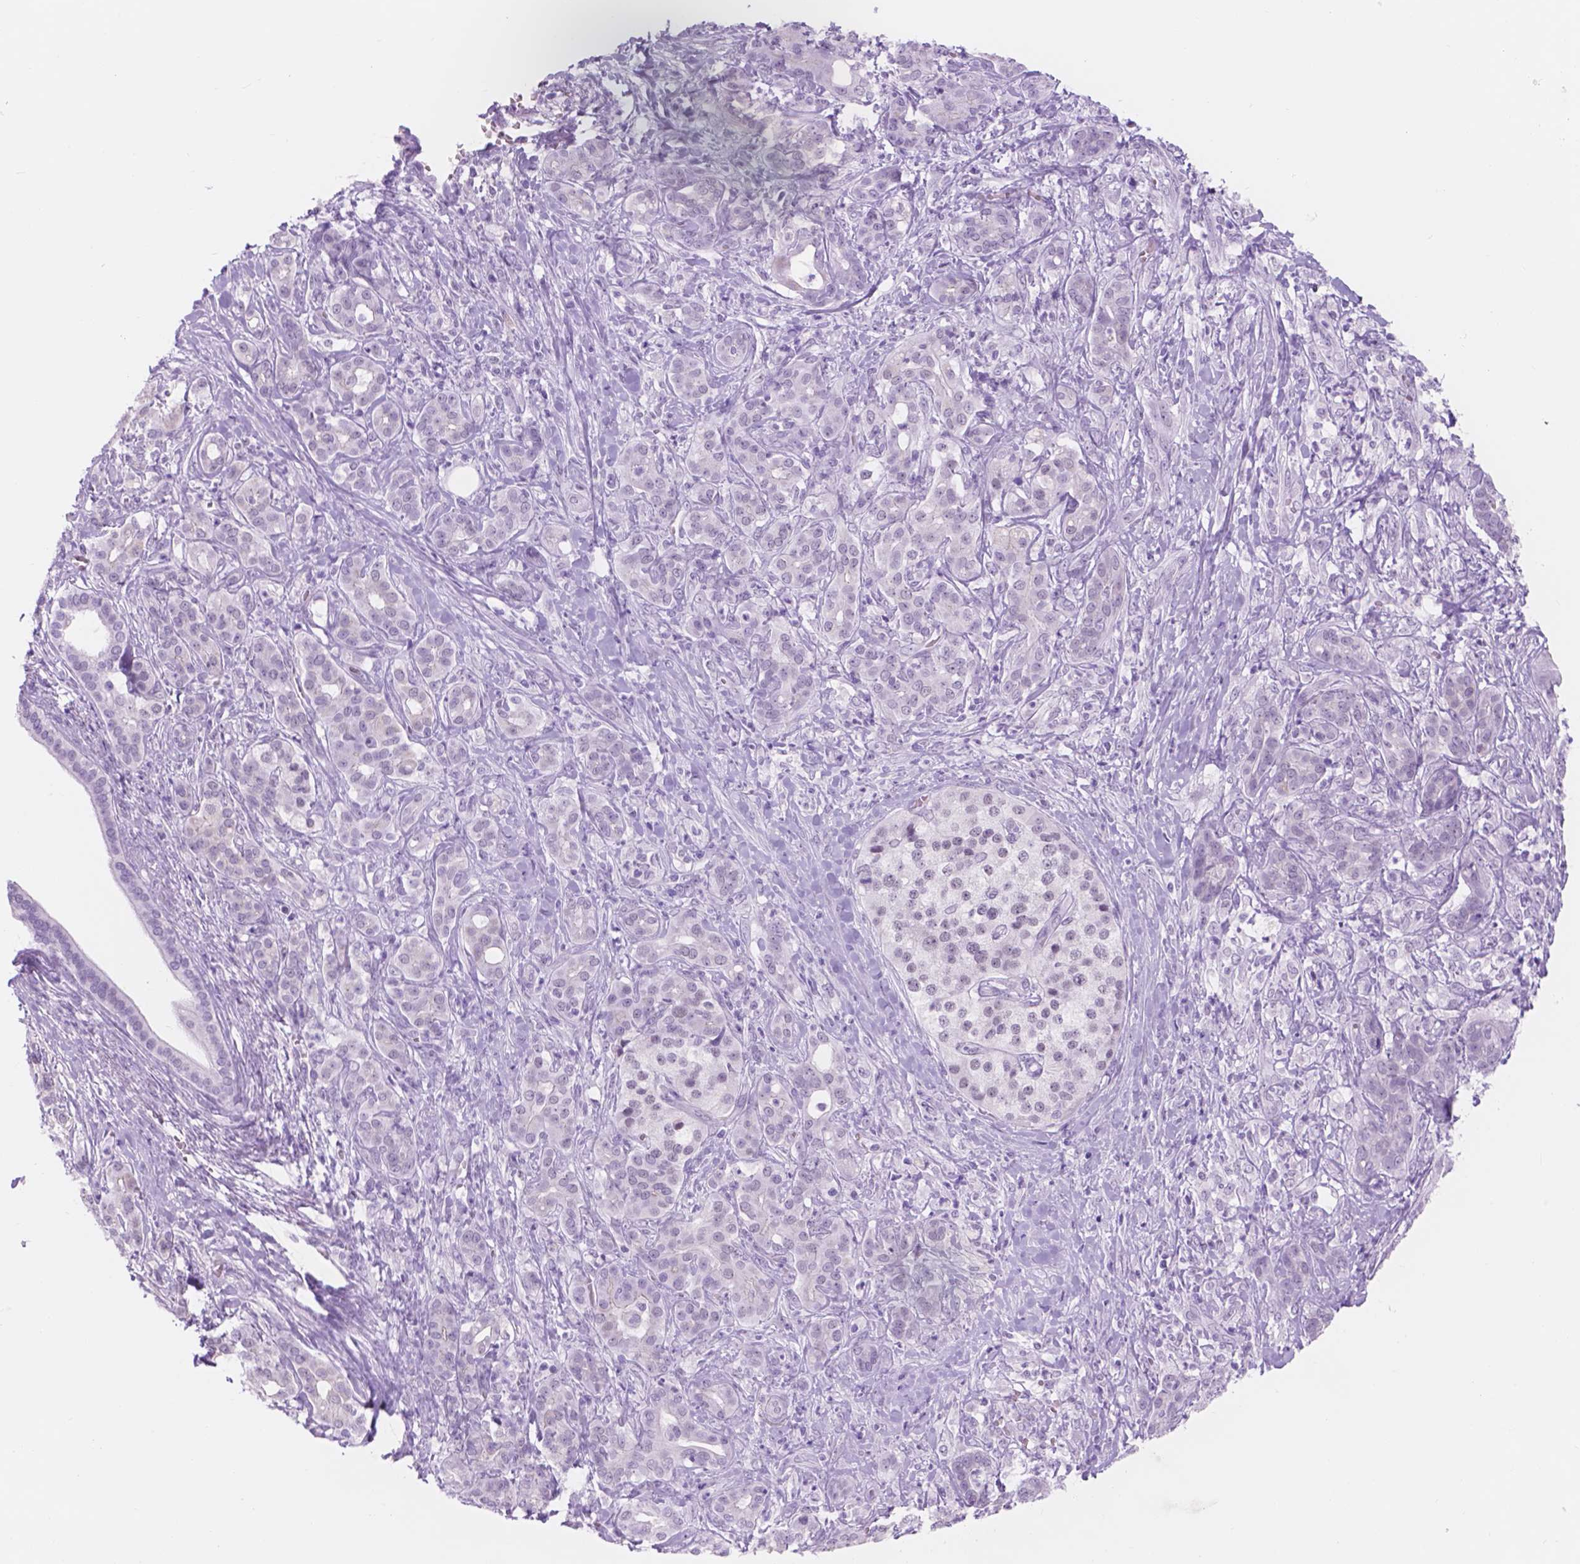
{"staining": {"intensity": "negative", "quantity": "none", "location": "none"}, "tissue": "pancreatic cancer", "cell_type": "Tumor cells", "image_type": "cancer", "snomed": [{"axis": "morphology", "description": "Normal tissue, NOS"}, {"axis": "morphology", "description": "Inflammation, NOS"}, {"axis": "morphology", "description": "Adenocarcinoma, NOS"}, {"axis": "topography", "description": "Pancreas"}], "caption": "Tumor cells are negative for protein expression in human adenocarcinoma (pancreatic).", "gene": "DCC", "patient": {"sex": "male", "age": 57}}